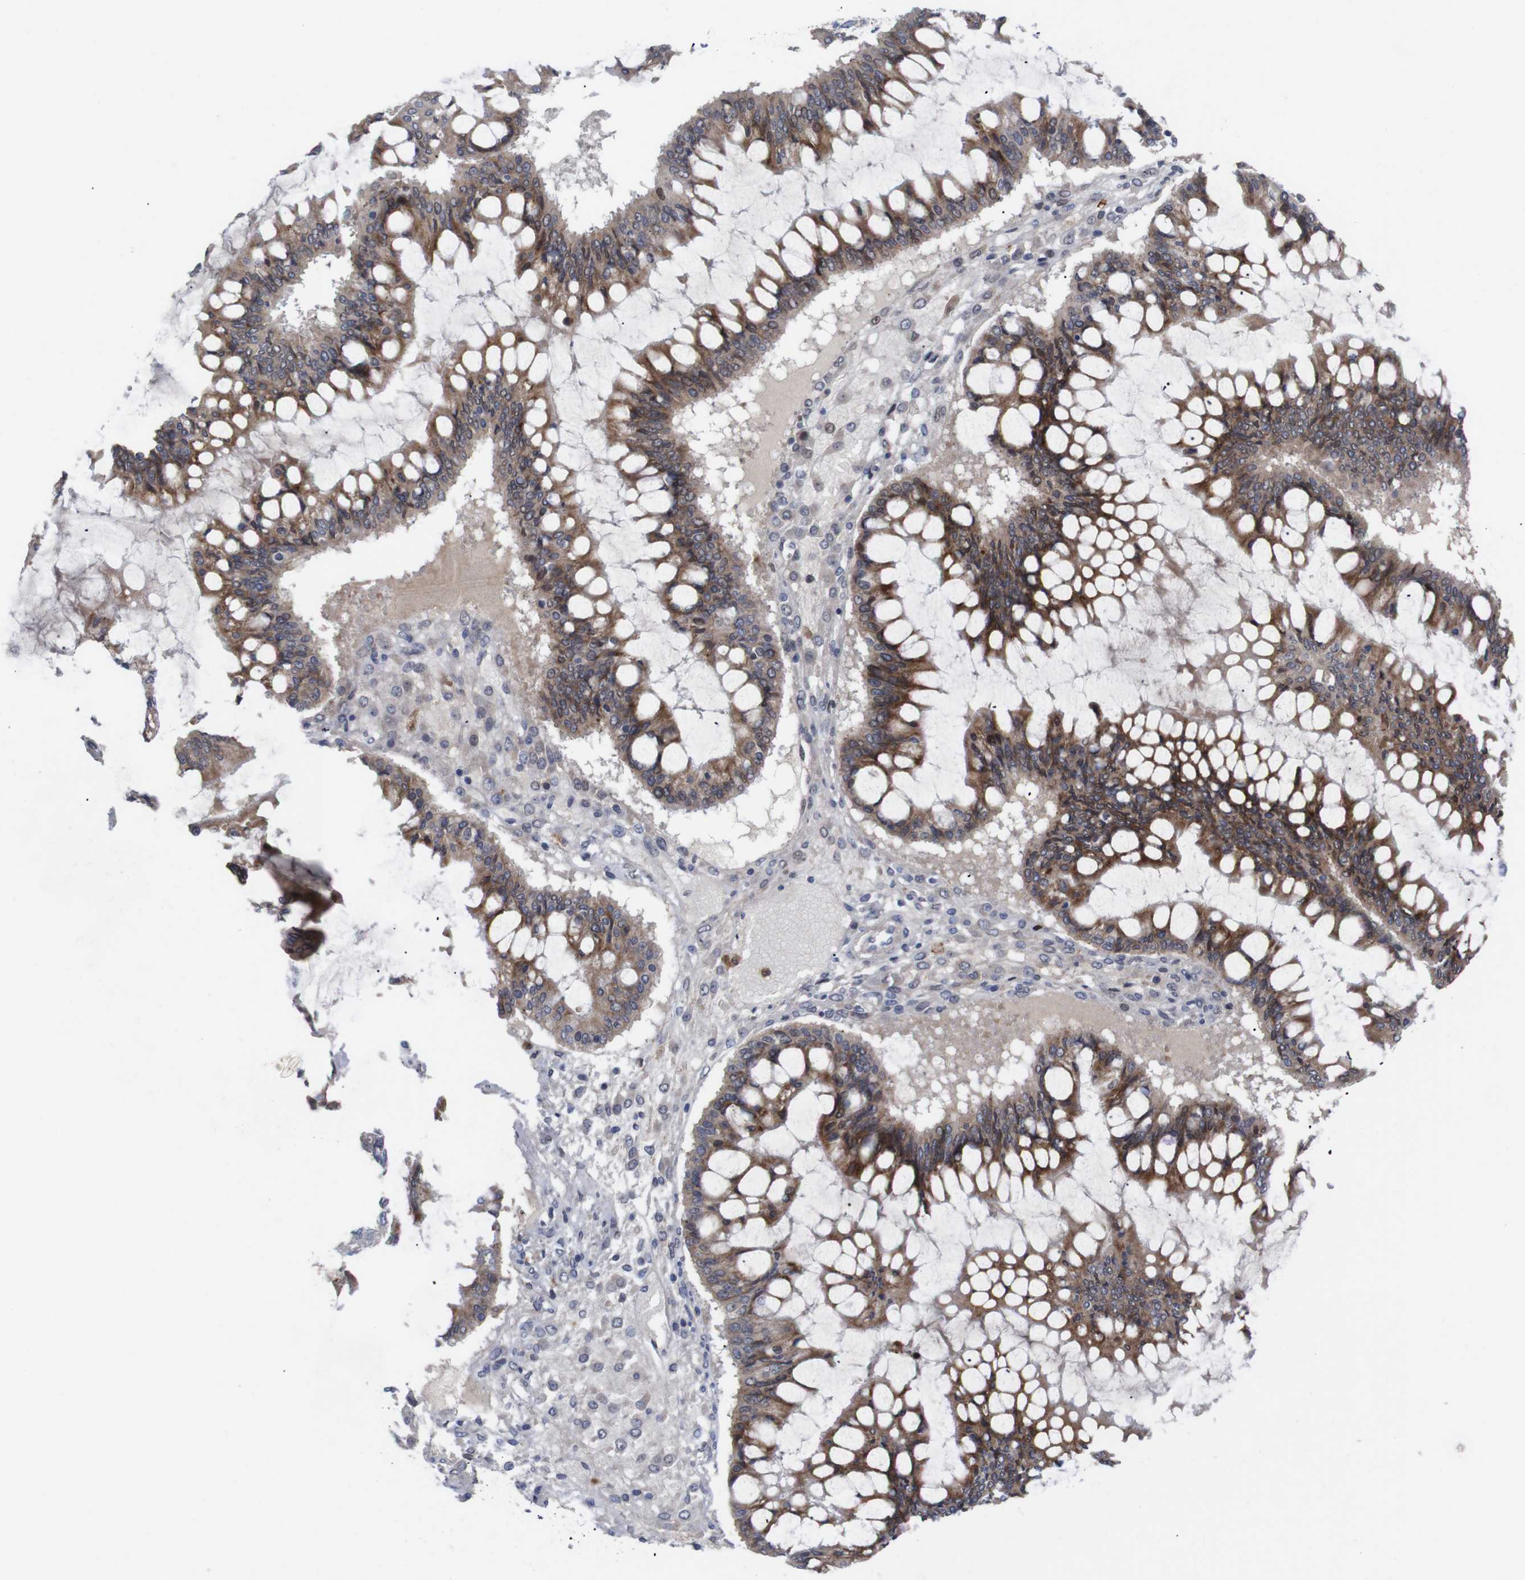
{"staining": {"intensity": "moderate", "quantity": ">75%", "location": "cytoplasmic/membranous"}, "tissue": "ovarian cancer", "cell_type": "Tumor cells", "image_type": "cancer", "snomed": [{"axis": "morphology", "description": "Cystadenocarcinoma, mucinous, NOS"}, {"axis": "topography", "description": "Ovary"}], "caption": "A high-resolution photomicrograph shows IHC staining of mucinous cystadenocarcinoma (ovarian), which demonstrates moderate cytoplasmic/membranous staining in approximately >75% of tumor cells.", "gene": "C5AR1", "patient": {"sex": "female", "age": 73}}